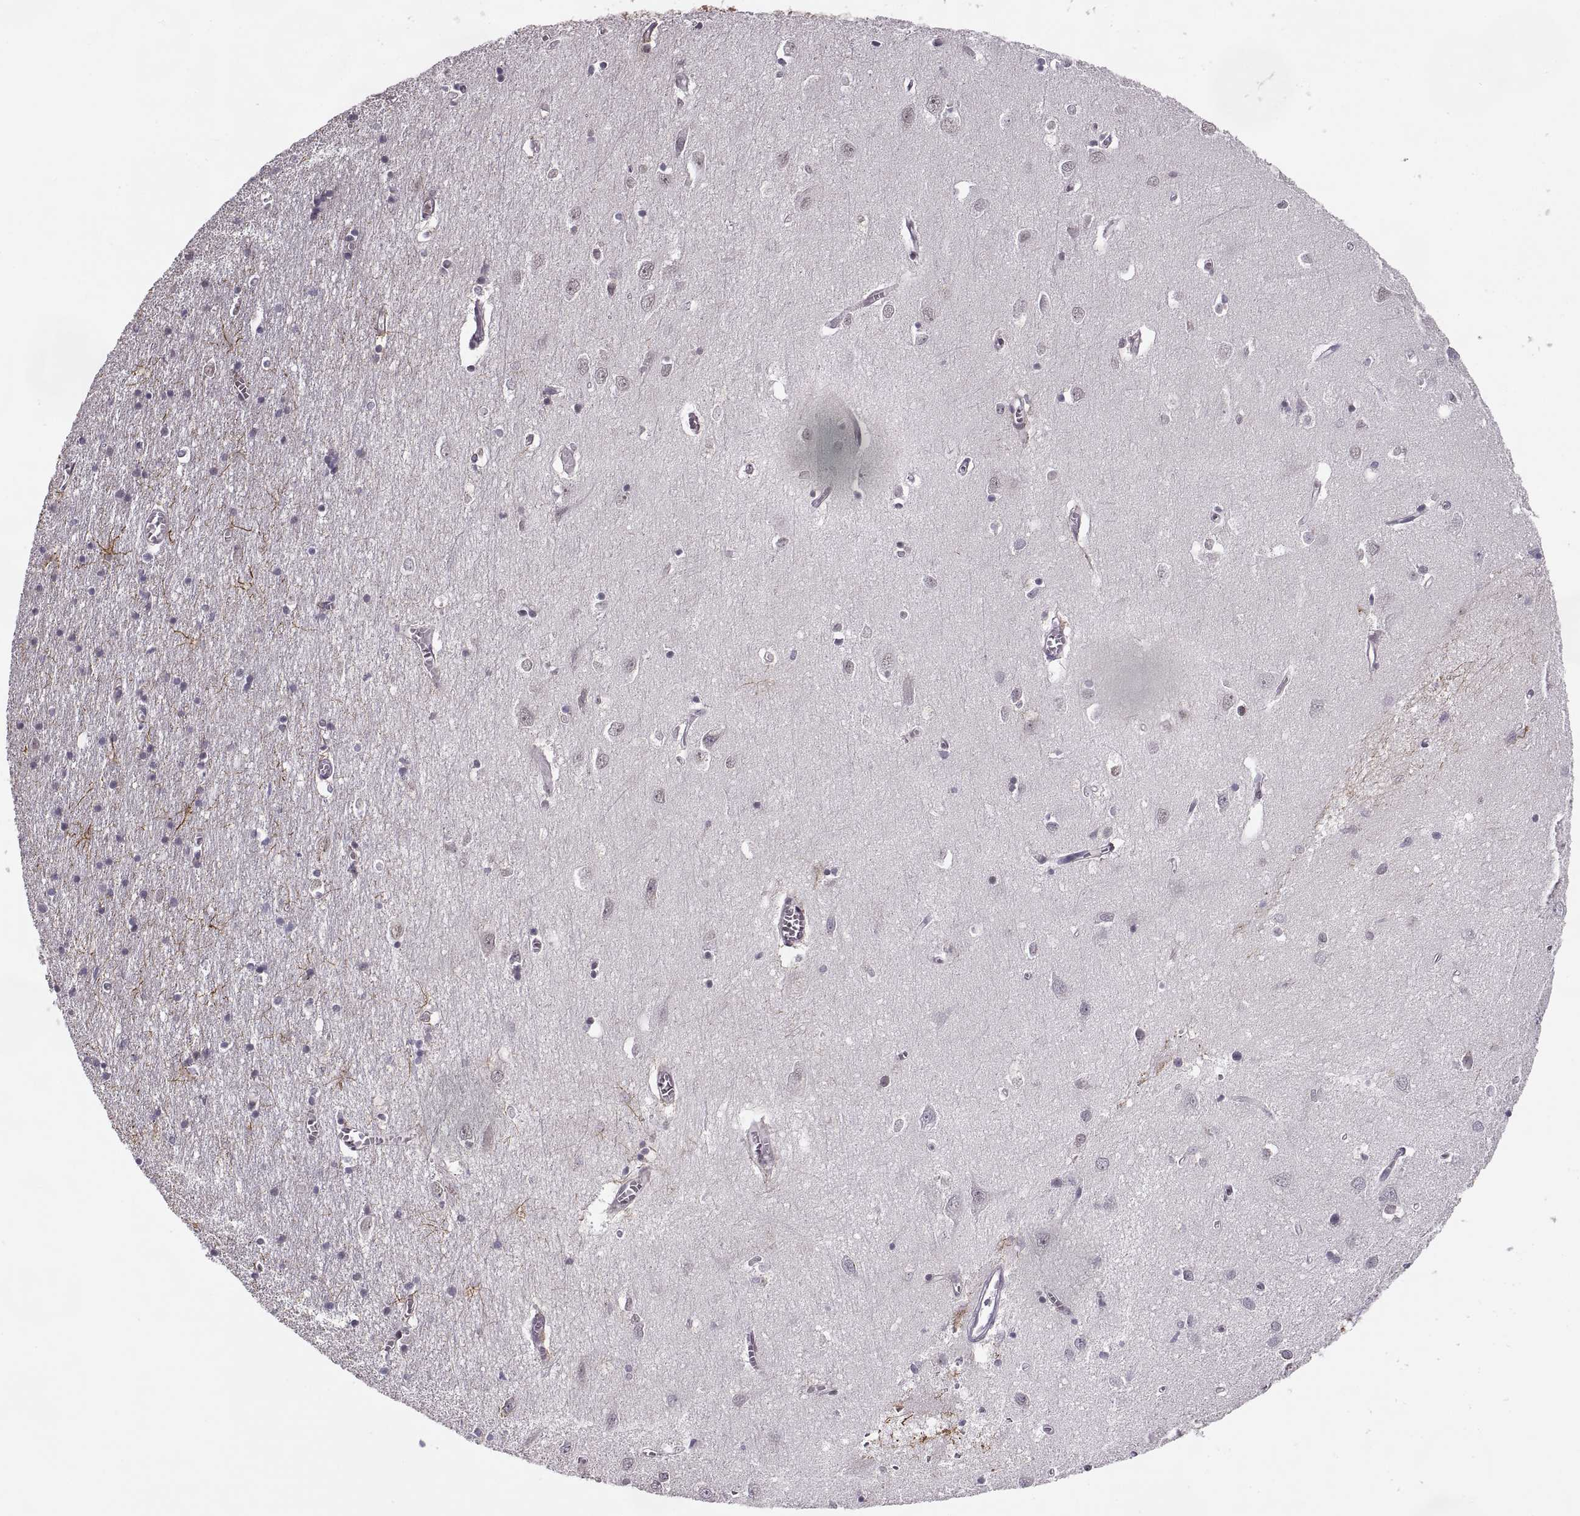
{"staining": {"intensity": "negative", "quantity": "none", "location": "none"}, "tissue": "cerebral cortex", "cell_type": "Endothelial cells", "image_type": "normal", "snomed": [{"axis": "morphology", "description": "Normal tissue, NOS"}, {"axis": "topography", "description": "Cerebral cortex"}], "caption": "Cerebral cortex was stained to show a protein in brown. There is no significant staining in endothelial cells. Brightfield microscopy of IHC stained with DAB (3,3'-diaminobenzidine) (brown) and hematoxylin (blue), captured at high magnification.", "gene": "LUZP2", "patient": {"sex": "male", "age": 70}}